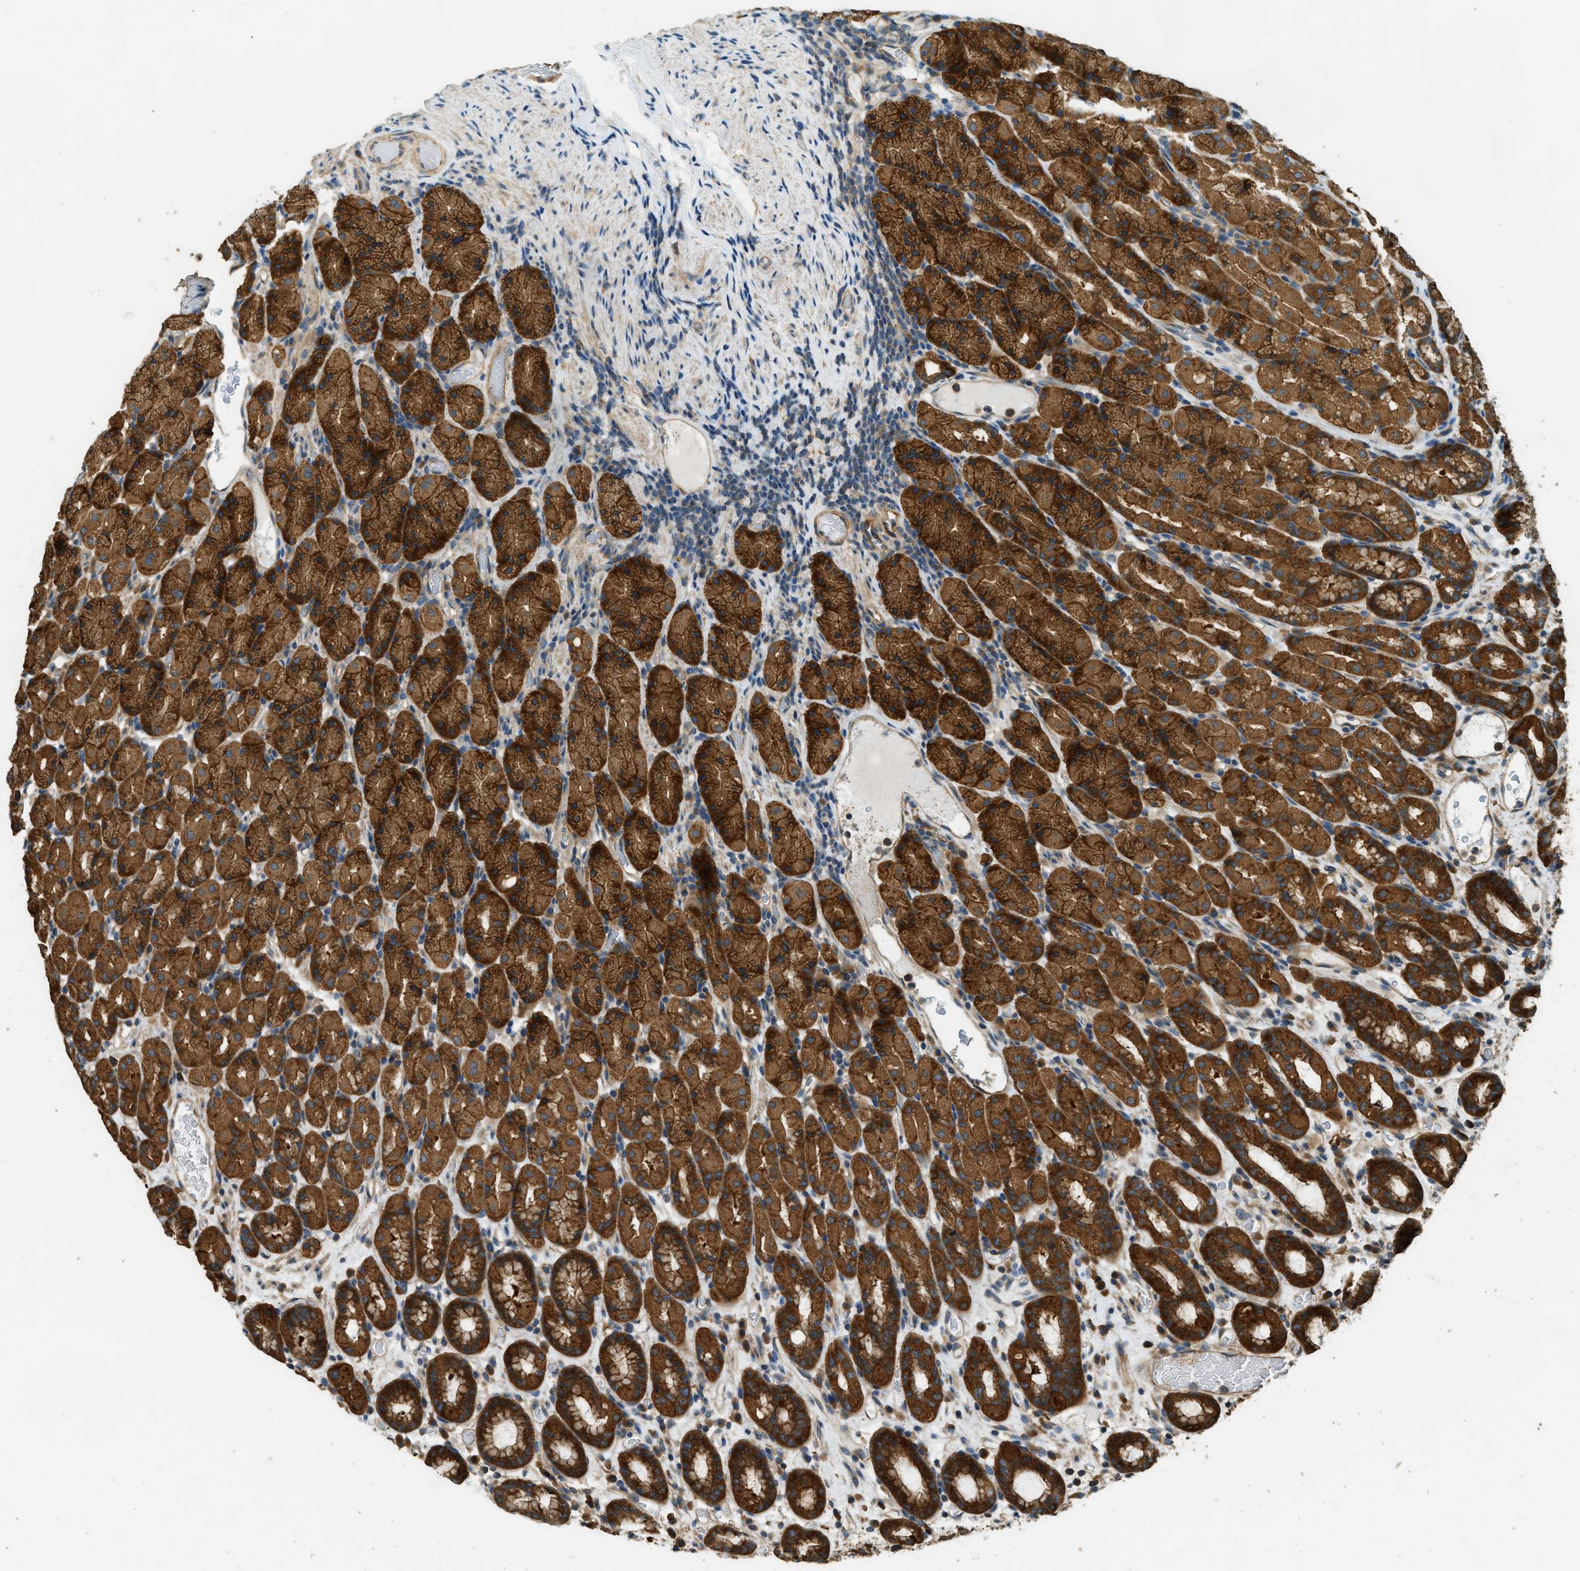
{"staining": {"intensity": "strong", "quantity": ">75%", "location": "cytoplasmic/membranous"}, "tissue": "stomach", "cell_type": "Glandular cells", "image_type": "normal", "snomed": [{"axis": "morphology", "description": "Normal tissue, NOS"}, {"axis": "topography", "description": "Stomach, upper"}], "caption": "The image displays staining of normal stomach, revealing strong cytoplasmic/membranous protein staining (brown color) within glandular cells. (Stains: DAB in brown, nuclei in blue, Microscopy: brightfield microscopy at high magnification).", "gene": "MARS1", "patient": {"sex": "male", "age": 68}}